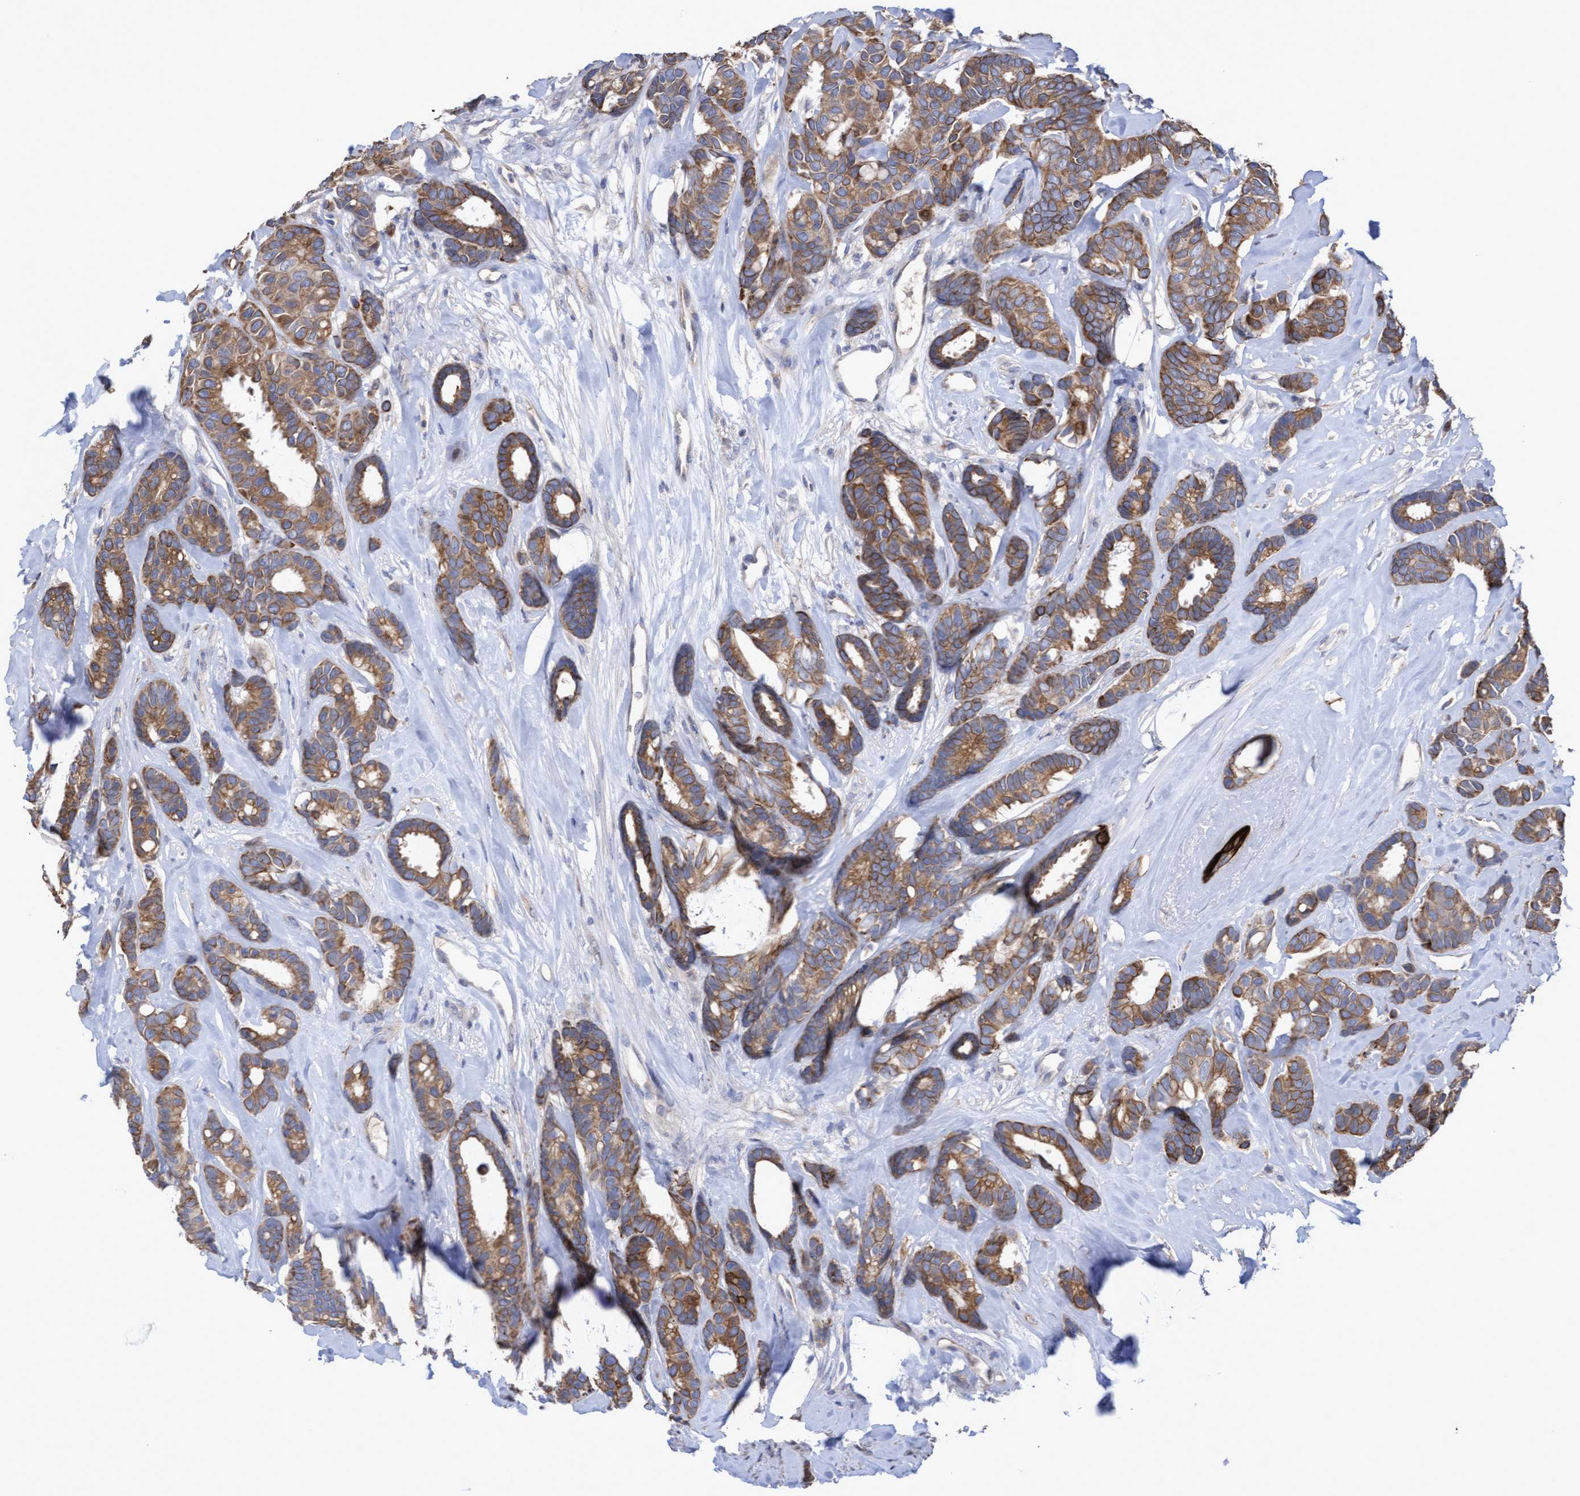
{"staining": {"intensity": "moderate", "quantity": ">75%", "location": "cytoplasmic/membranous"}, "tissue": "breast cancer", "cell_type": "Tumor cells", "image_type": "cancer", "snomed": [{"axis": "morphology", "description": "Duct carcinoma"}, {"axis": "topography", "description": "Breast"}], "caption": "Protein analysis of infiltrating ductal carcinoma (breast) tissue reveals moderate cytoplasmic/membranous staining in about >75% of tumor cells. The protein of interest is stained brown, and the nuclei are stained in blue (DAB IHC with brightfield microscopy, high magnification).", "gene": "KRT24", "patient": {"sex": "female", "age": 87}}